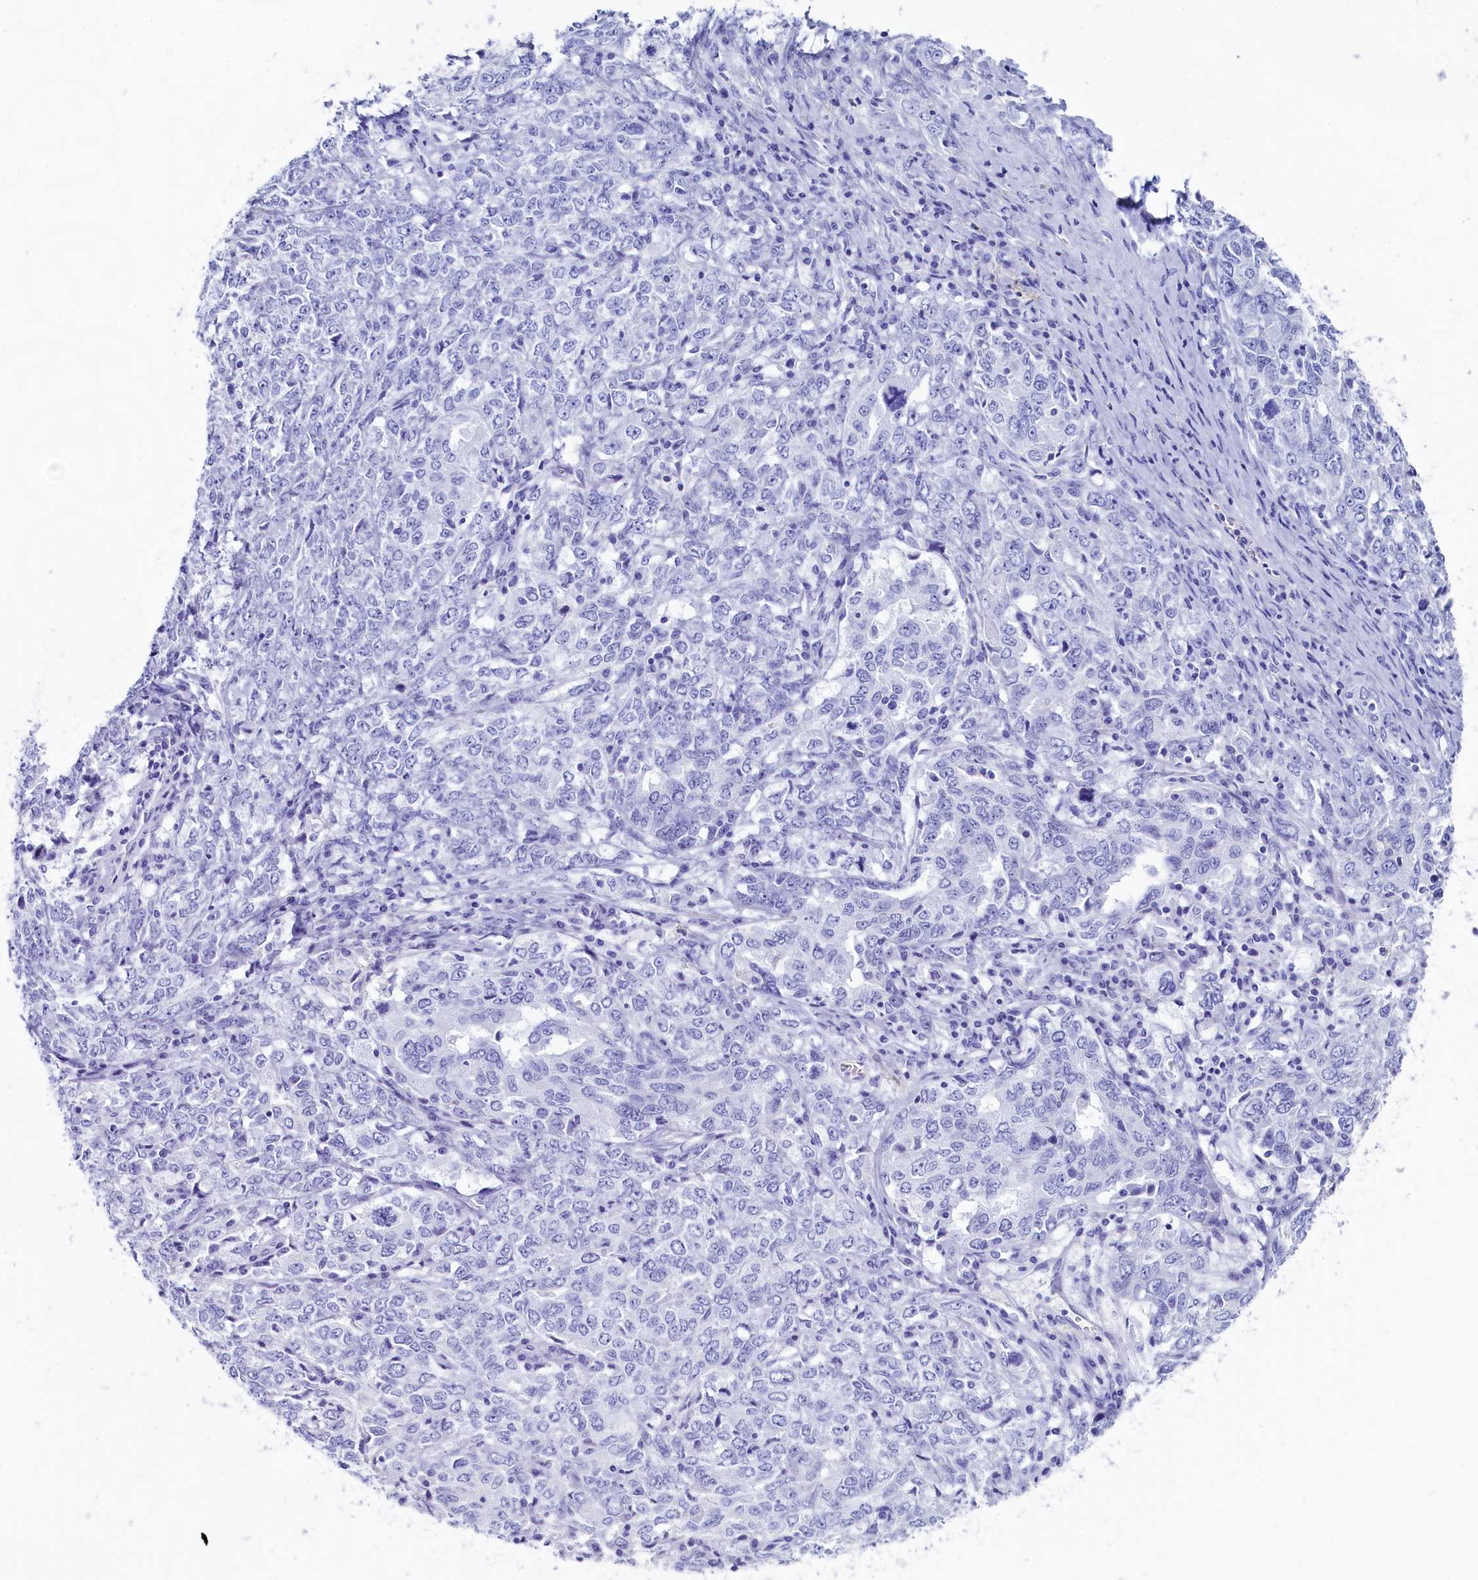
{"staining": {"intensity": "negative", "quantity": "none", "location": "none"}, "tissue": "ovarian cancer", "cell_type": "Tumor cells", "image_type": "cancer", "snomed": [{"axis": "morphology", "description": "Carcinoma, endometroid"}, {"axis": "topography", "description": "Ovary"}], "caption": "The image reveals no staining of tumor cells in endometroid carcinoma (ovarian). (Immunohistochemistry, brightfield microscopy, high magnification).", "gene": "ANKRD29", "patient": {"sex": "female", "age": 62}}